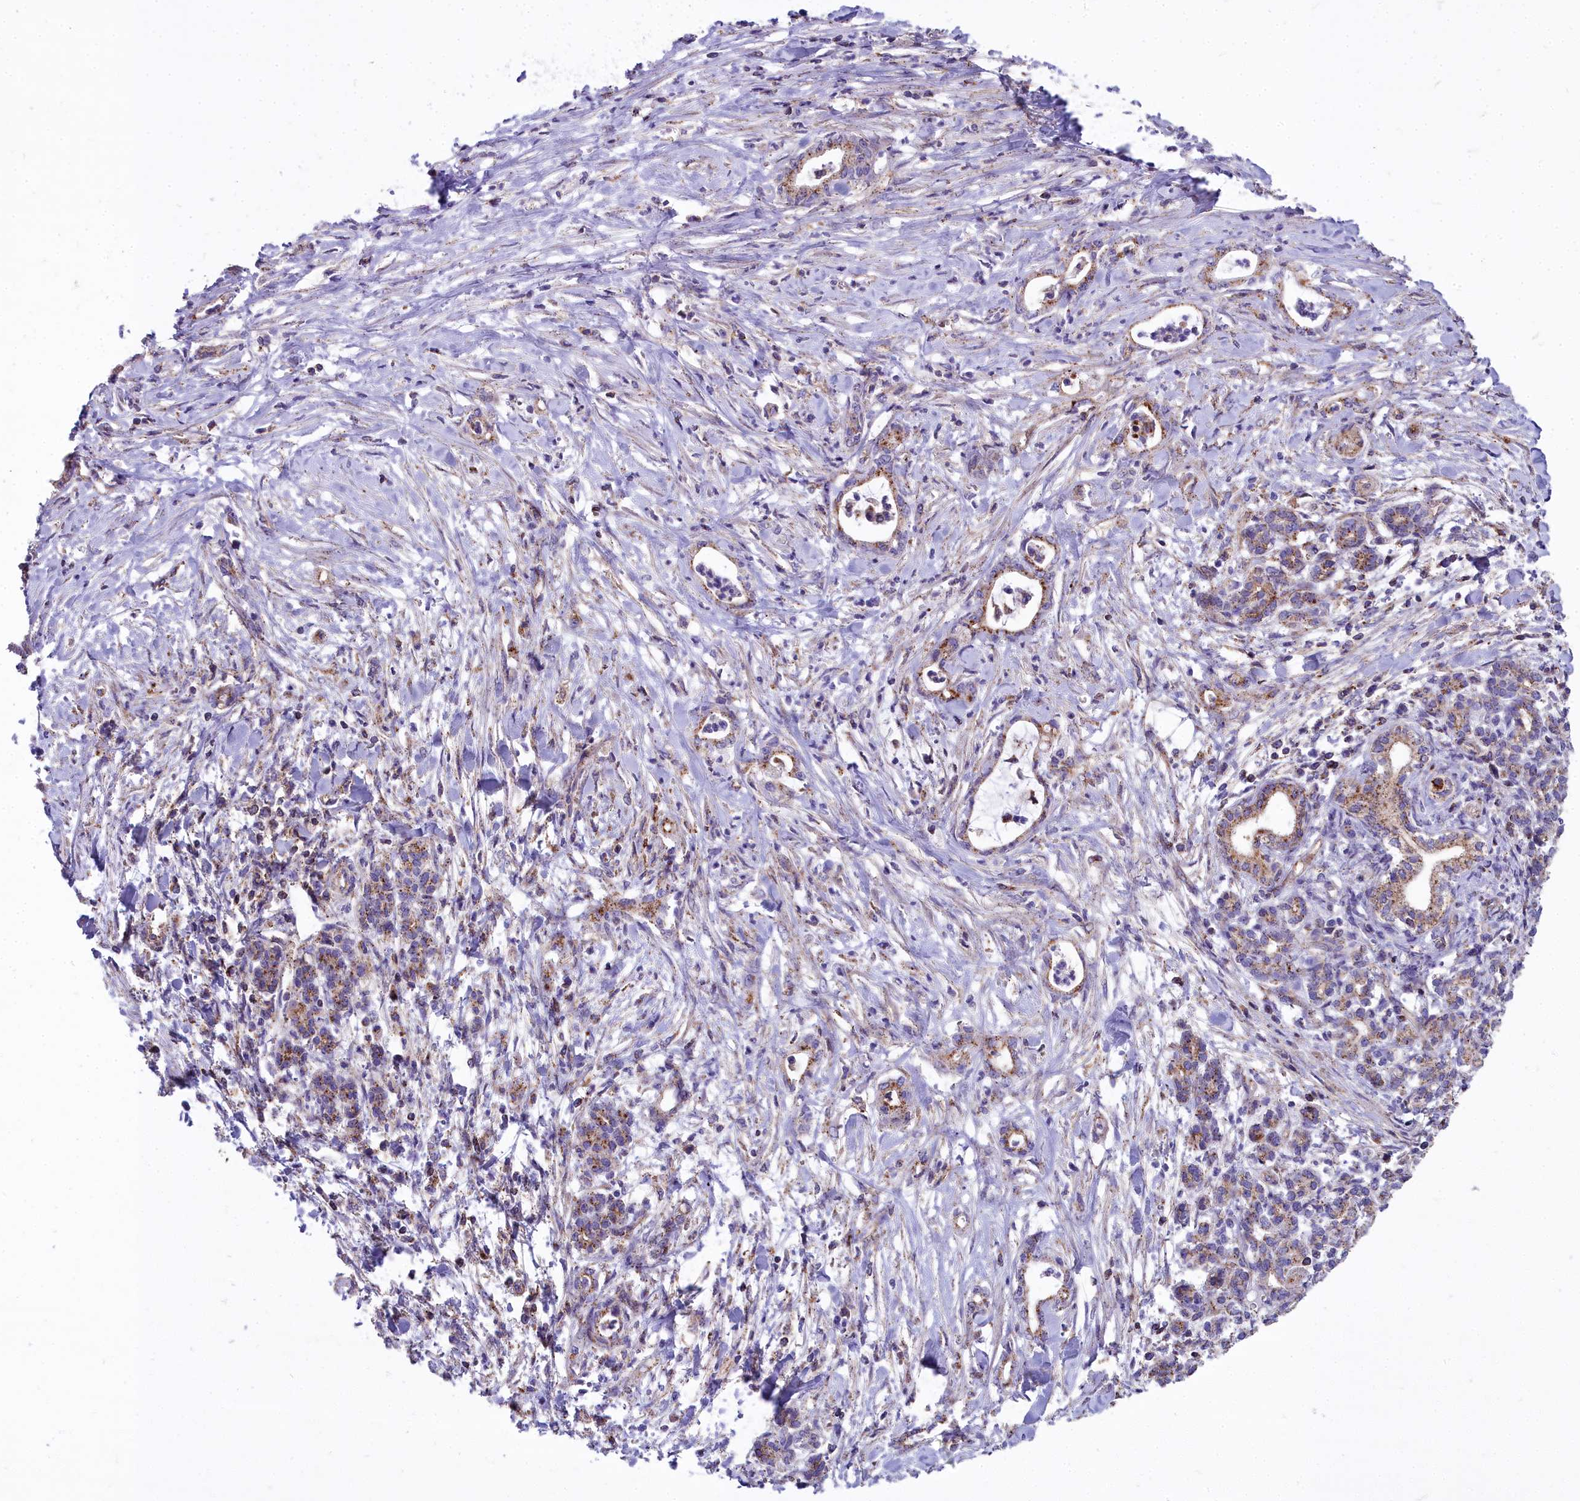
{"staining": {"intensity": "moderate", "quantity": ">75%", "location": "cytoplasmic/membranous"}, "tissue": "pancreatic cancer", "cell_type": "Tumor cells", "image_type": "cancer", "snomed": [{"axis": "morphology", "description": "Adenocarcinoma, NOS"}, {"axis": "topography", "description": "Pancreas"}], "caption": "High-magnification brightfield microscopy of pancreatic adenocarcinoma stained with DAB (brown) and counterstained with hematoxylin (blue). tumor cells exhibit moderate cytoplasmic/membranous expression is appreciated in approximately>75% of cells.", "gene": "FRMPD1", "patient": {"sex": "female", "age": 55}}